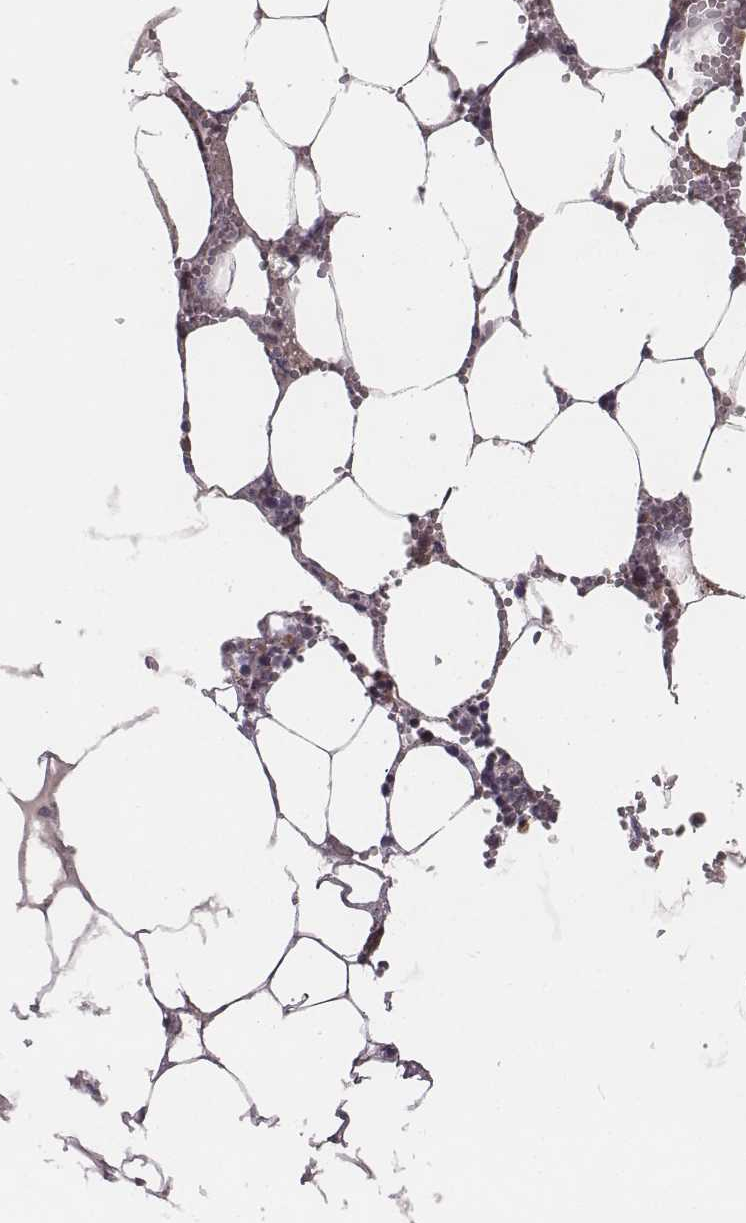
{"staining": {"intensity": "strong", "quantity": "<25%", "location": "nuclear"}, "tissue": "bone marrow", "cell_type": "Hematopoietic cells", "image_type": "normal", "snomed": [{"axis": "morphology", "description": "Normal tissue, NOS"}, {"axis": "topography", "description": "Bone marrow"}], "caption": "The image reveals staining of unremarkable bone marrow, revealing strong nuclear protein expression (brown color) within hematopoietic cells.", "gene": "NDC1", "patient": {"sex": "male", "age": 54}}